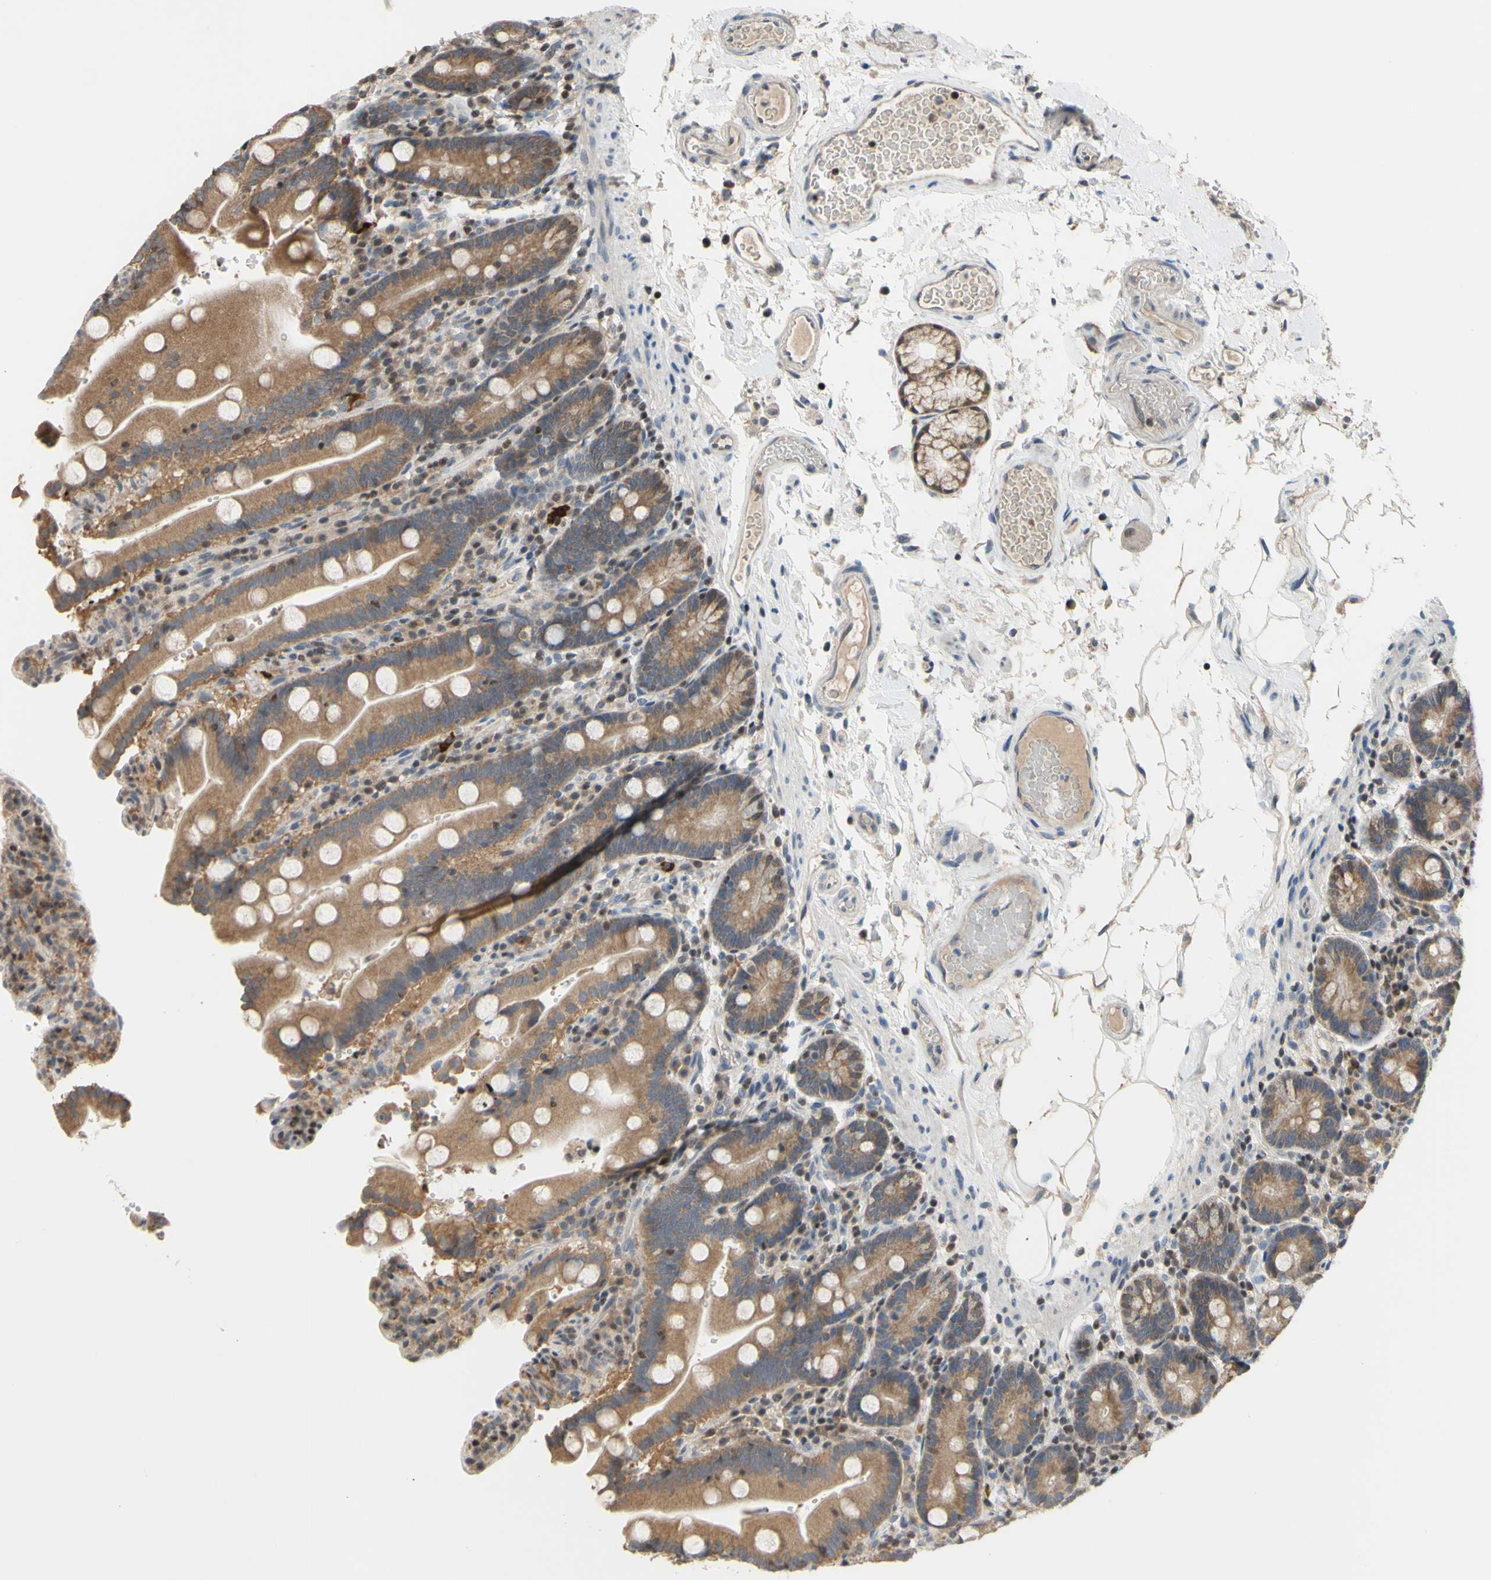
{"staining": {"intensity": "moderate", "quantity": ">75%", "location": "cytoplasmic/membranous"}, "tissue": "duodenum", "cell_type": "Glandular cells", "image_type": "normal", "snomed": [{"axis": "morphology", "description": "Normal tissue, NOS"}, {"axis": "topography", "description": "Small intestine, NOS"}], "caption": "High-magnification brightfield microscopy of benign duodenum stained with DAB (brown) and counterstained with hematoxylin (blue). glandular cells exhibit moderate cytoplasmic/membranous expression is present in about>75% of cells.", "gene": "SP4", "patient": {"sex": "female", "age": 71}}